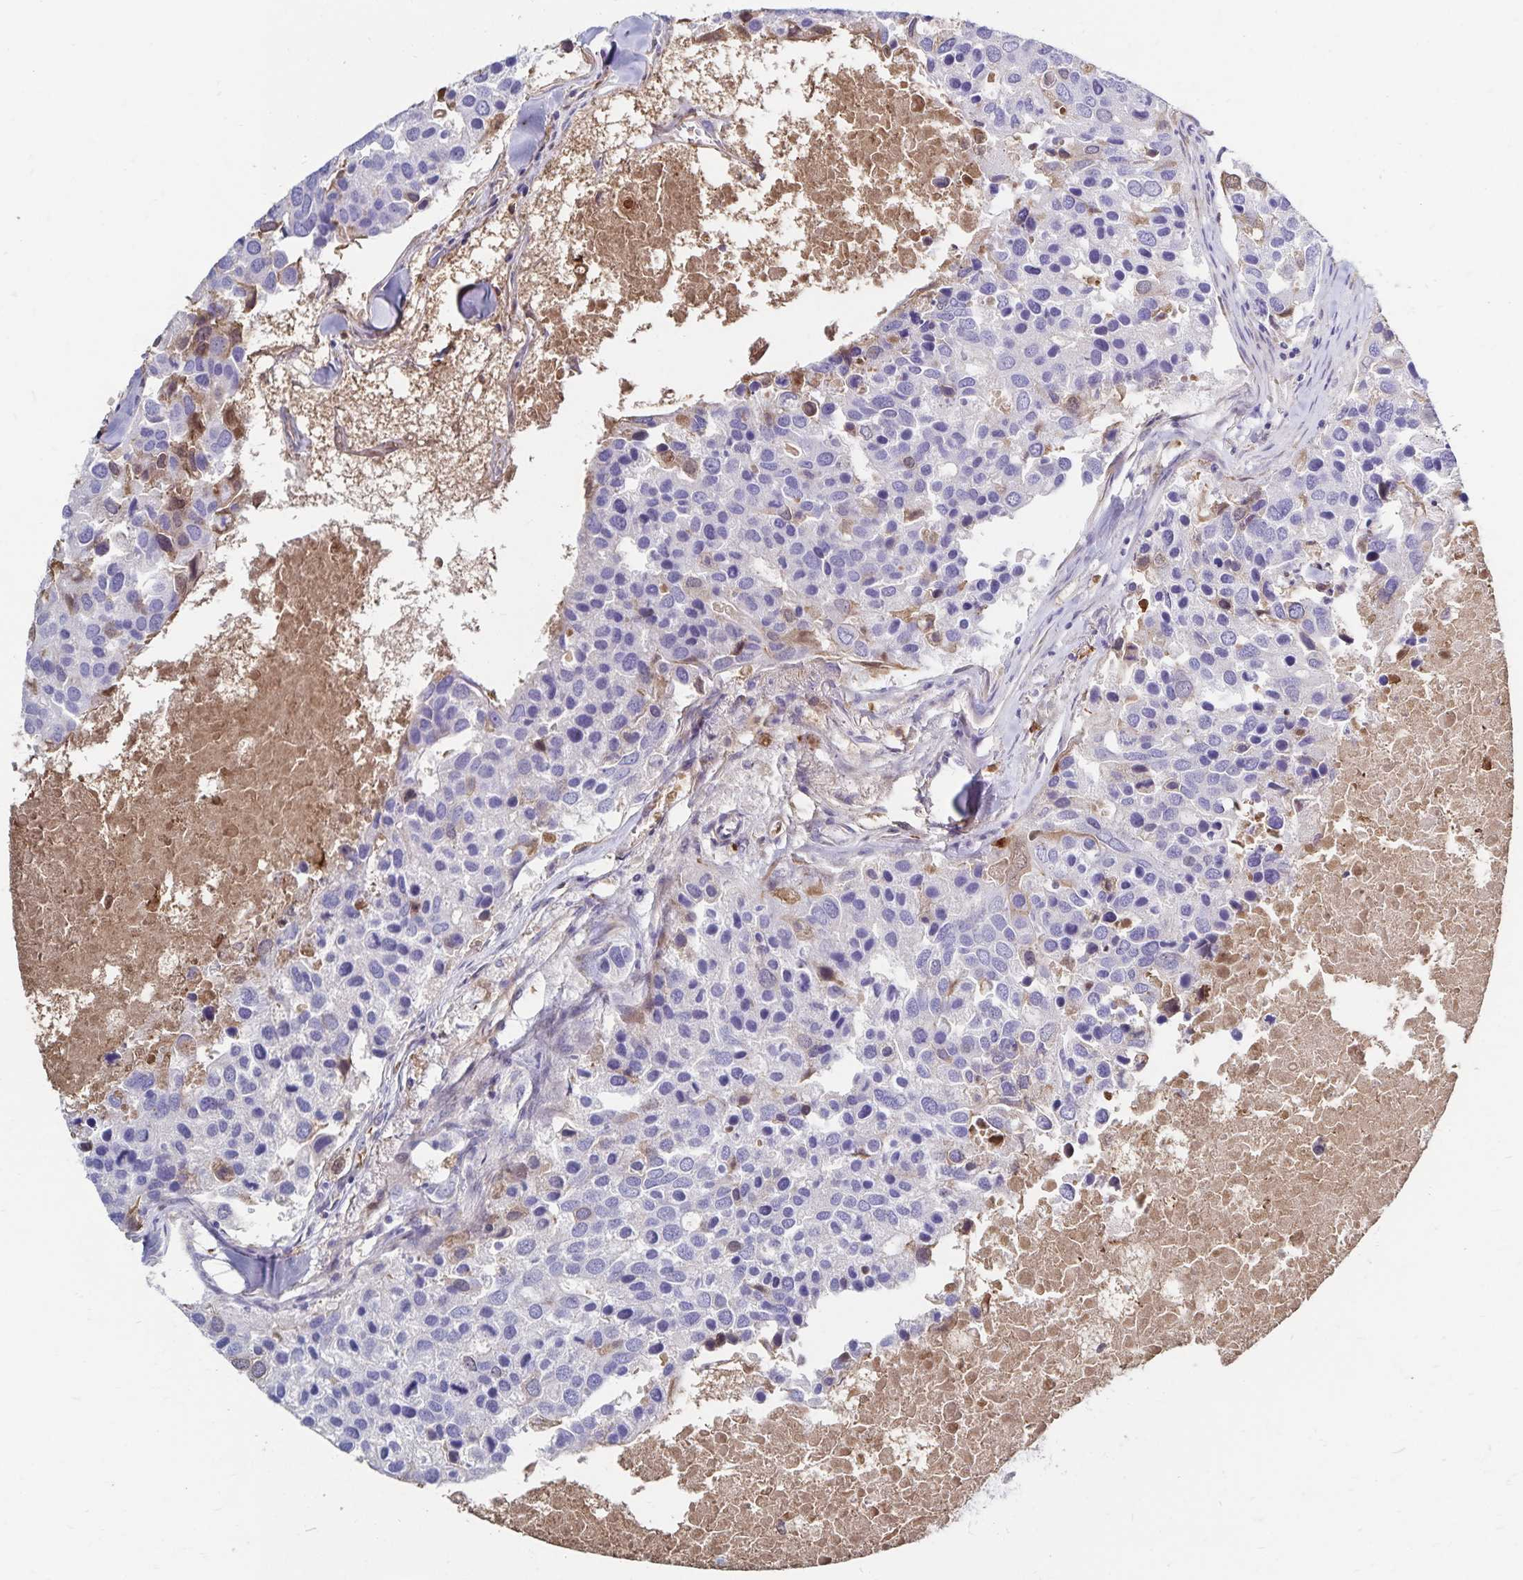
{"staining": {"intensity": "negative", "quantity": "none", "location": "none"}, "tissue": "breast cancer", "cell_type": "Tumor cells", "image_type": "cancer", "snomed": [{"axis": "morphology", "description": "Duct carcinoma"}, {"axis": "topography", "description": "Breast"}], "caption": "A high-resolution photomicrograph shows IHC staining of intraductal carcinoma (breast), which displays no significant positivity in tumor cells. (DAB immunohistochemistry with hematoxylin counter stain).", "gene": "PAX5", "patient": {"sex": "female", "age": 83}}